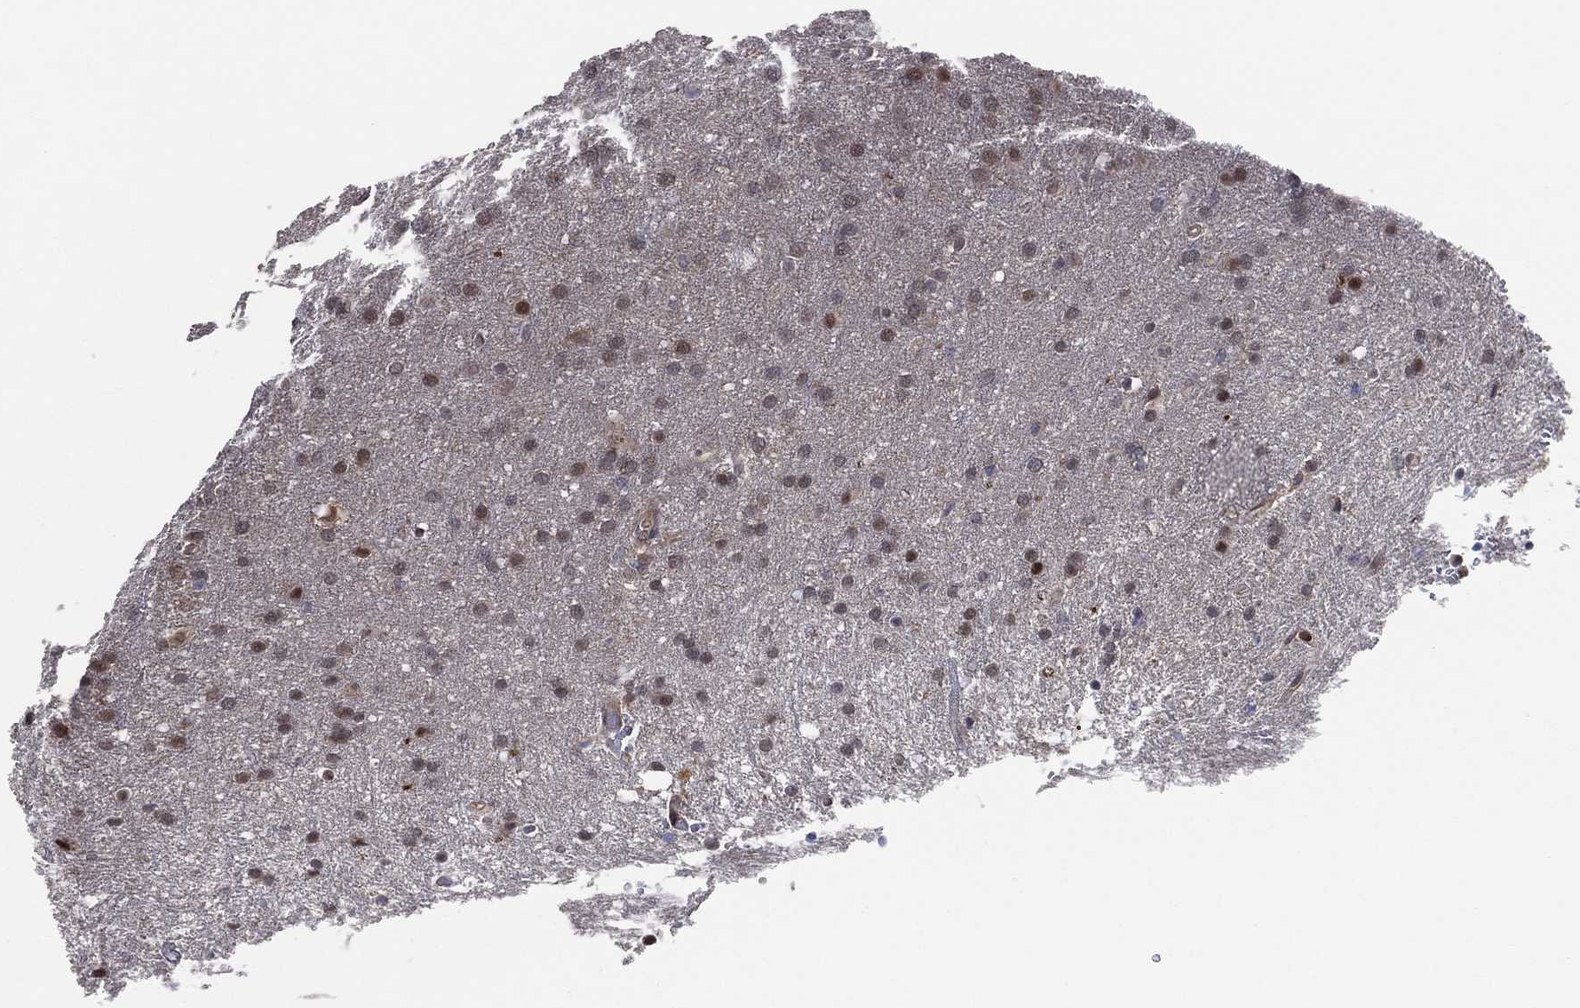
{"staining": {"intensity": "moderate", "quantity": "<25%", "location": "nuclear"}, "tissue": "glioma", "cell_type": "Tumor cells", "image_type": "cancer", "snomed": [{"axis": "morphology", "description": "Glioma, malignant, Low grade"}, {"axis": "topography", "description": "Brain"}], "caption": "Human glioma stained with a protein marker exhibits moderate staining in tumor cells.", "gene": "ICOSLG", "patient": {"sex": "female", "age": 32}}